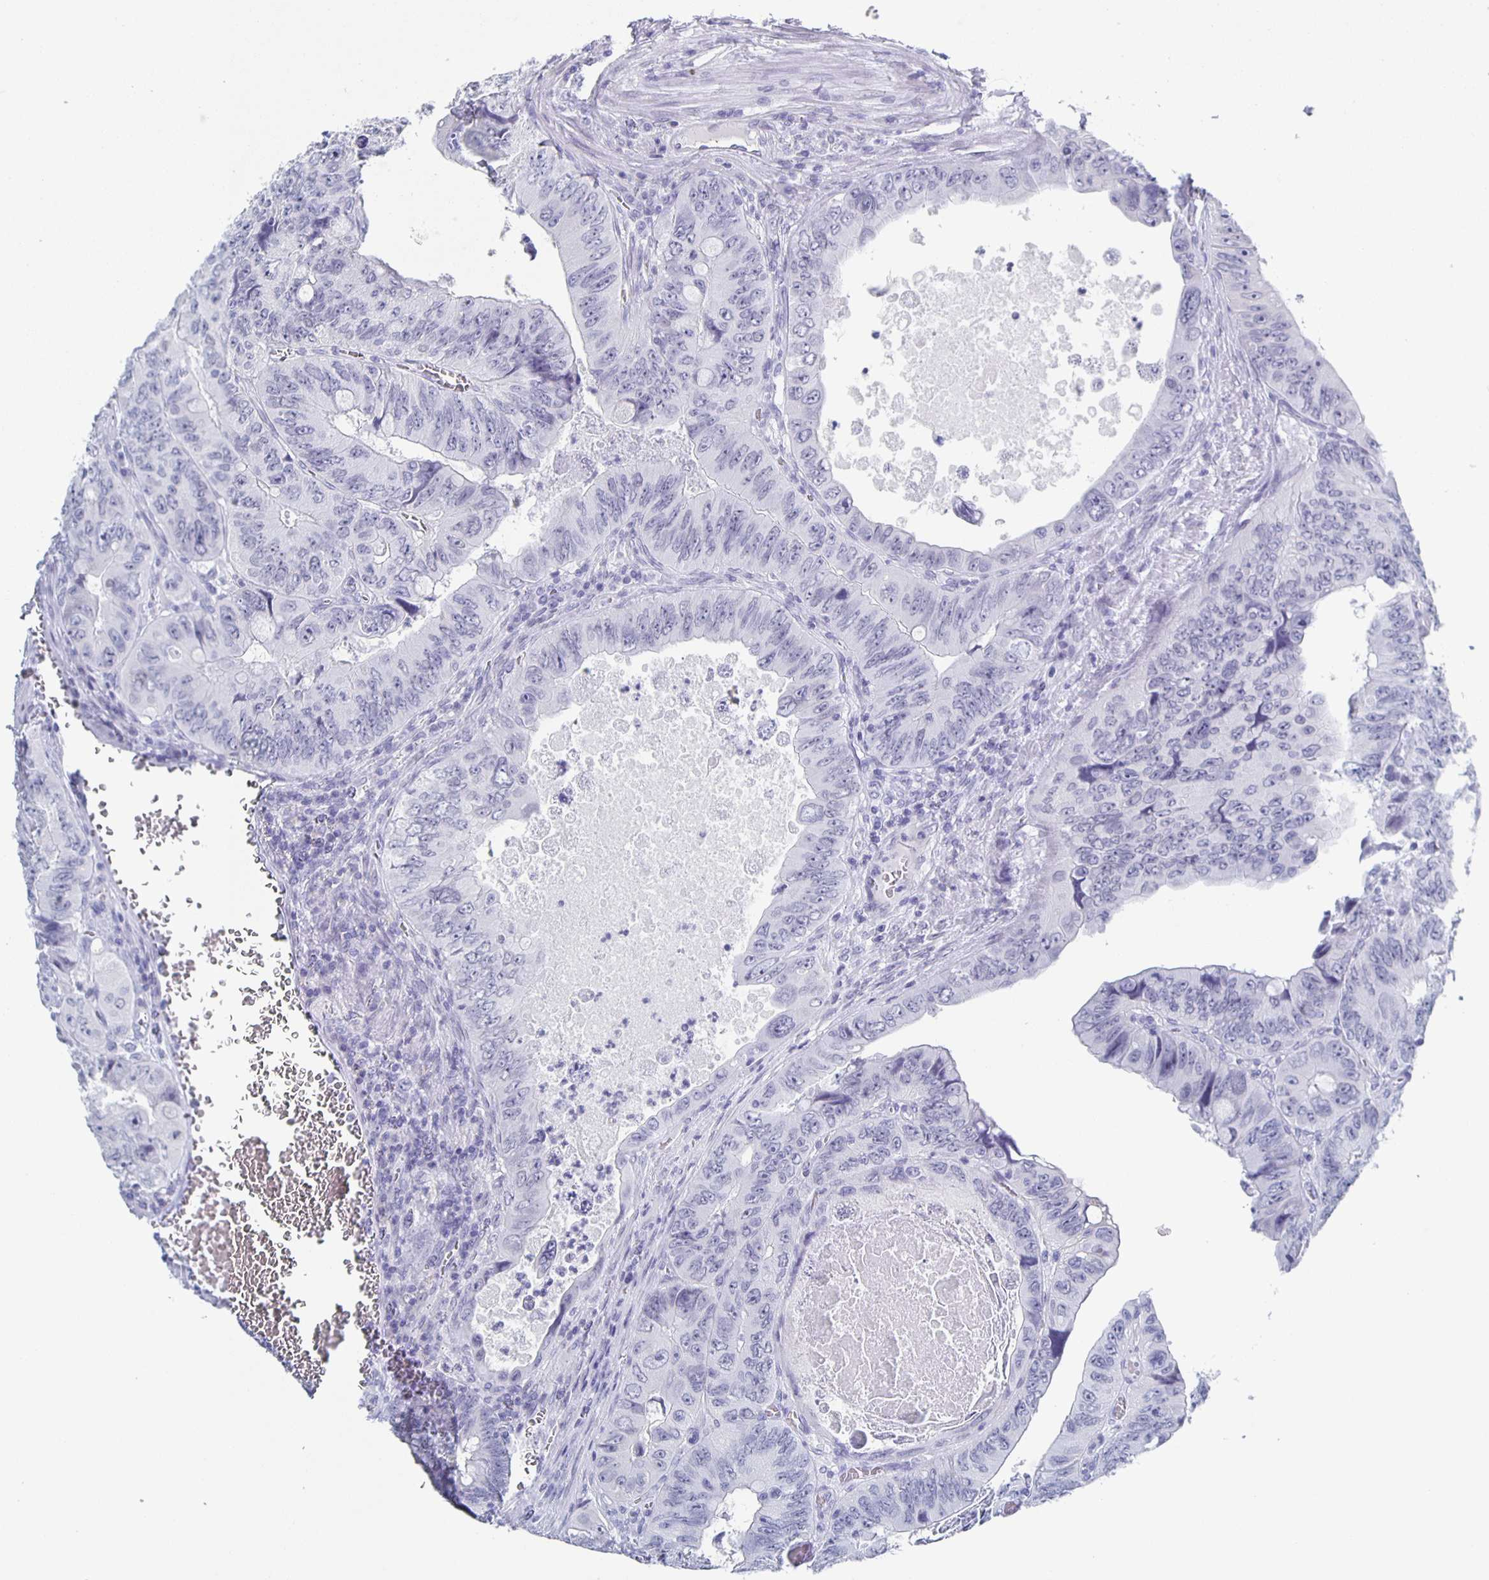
{"staining": {"intensity": "negative", "quantity": "none", "location": "none"}, "tissue": "colorectal cancer", "cell_type": "Tumor cells", "image_type": "cancer", "snomed": [{"axis": "morphology", "description": "Adenocarcinoma, NOS"}, {"axis": "topography", "description": "Colon"}], "caption": "Colorectal adenocarcinoma stained for a protein using IHC shows no positivity tumor cells.", "gene": "CCDC17", "patient": {"sex": "female", "age": 84}}